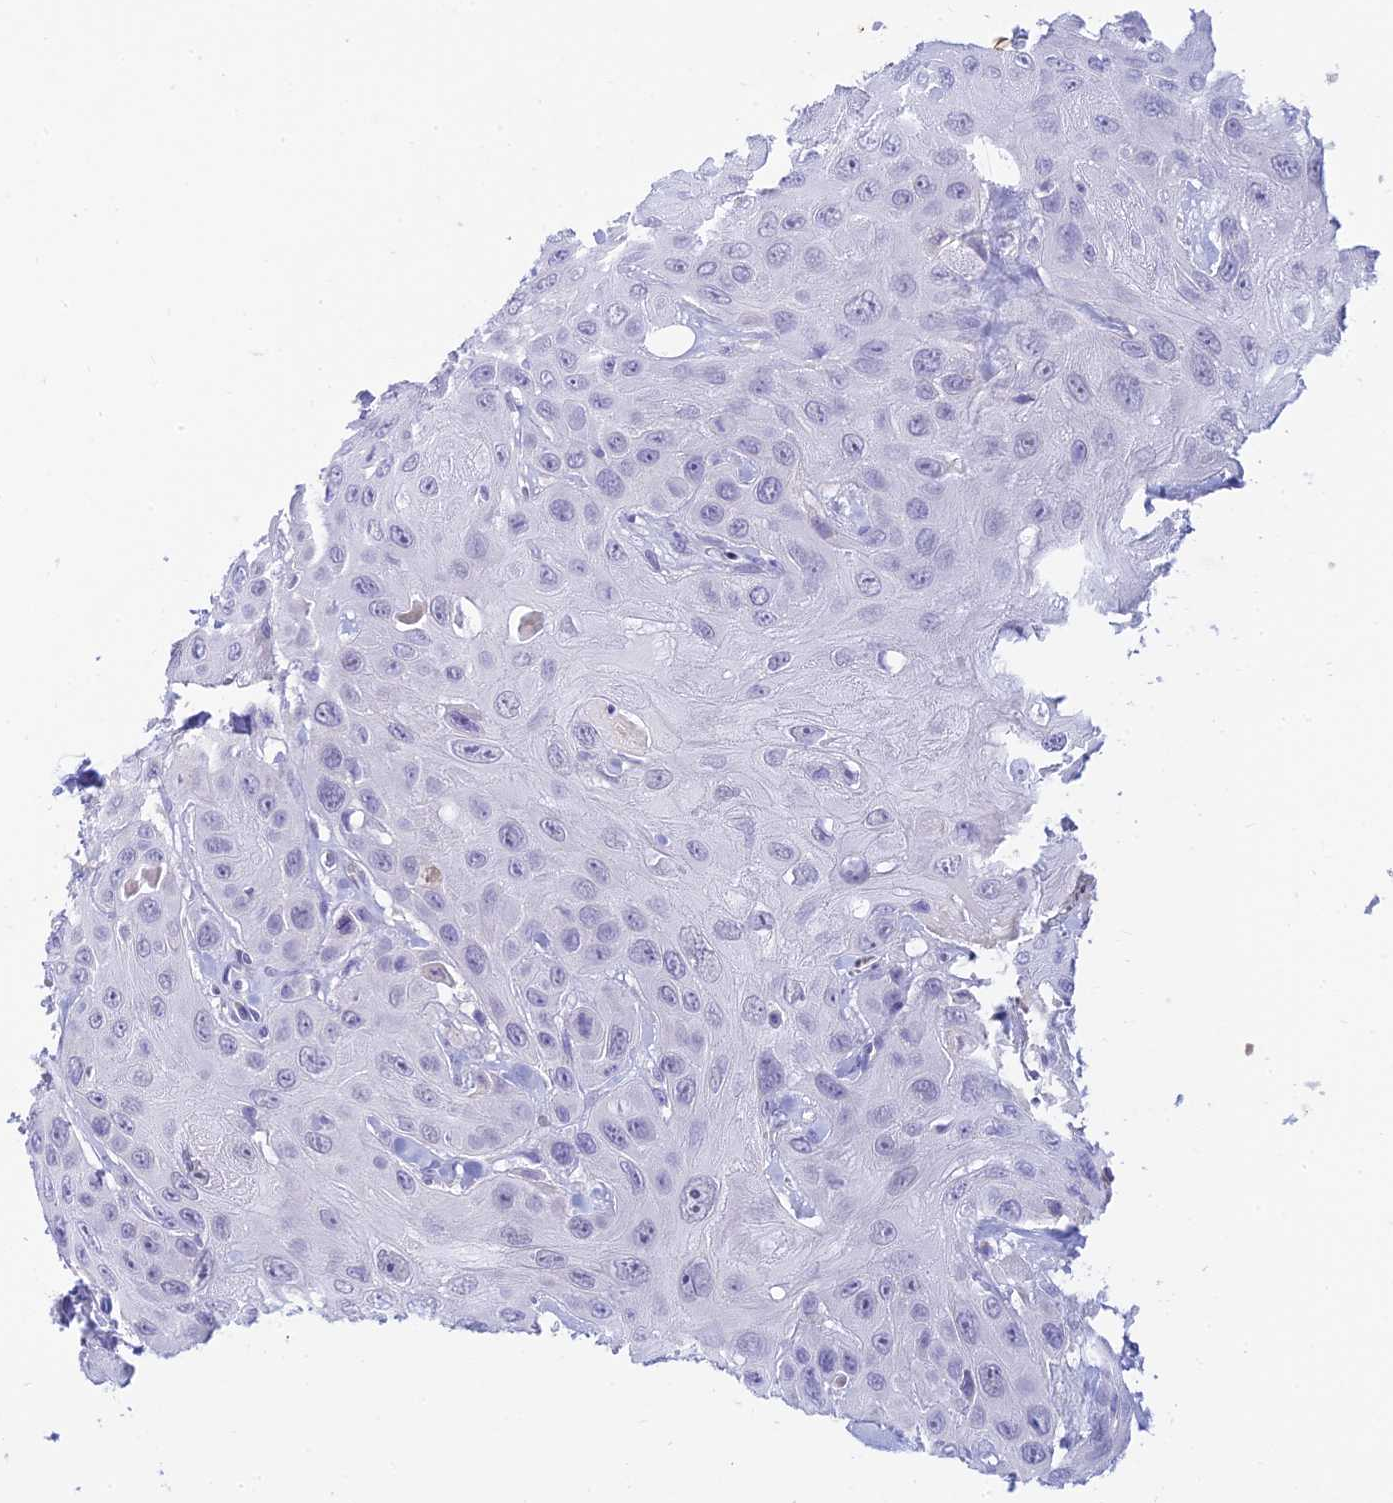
{"staining": {"intensity": "negative", "quantity": "none", "location": "none"}, "tissue": "head and neck cancer", "cell_type": "Tumor cells", "image_type": "cancer", "snomed": [{"axis": "morphology", "description": "Squamous cell carcinoma, NOS"}, {"axis": "topography", "description": "Head-Neck"}], "caption": "This image is of head and neck cancer stained with IHC to label a protein in brown with the nuclei are counter-stained blue. There is no staining in tumor cells.", "gene": "INTS13", "patient": {"sex": "male", "age": 81}}